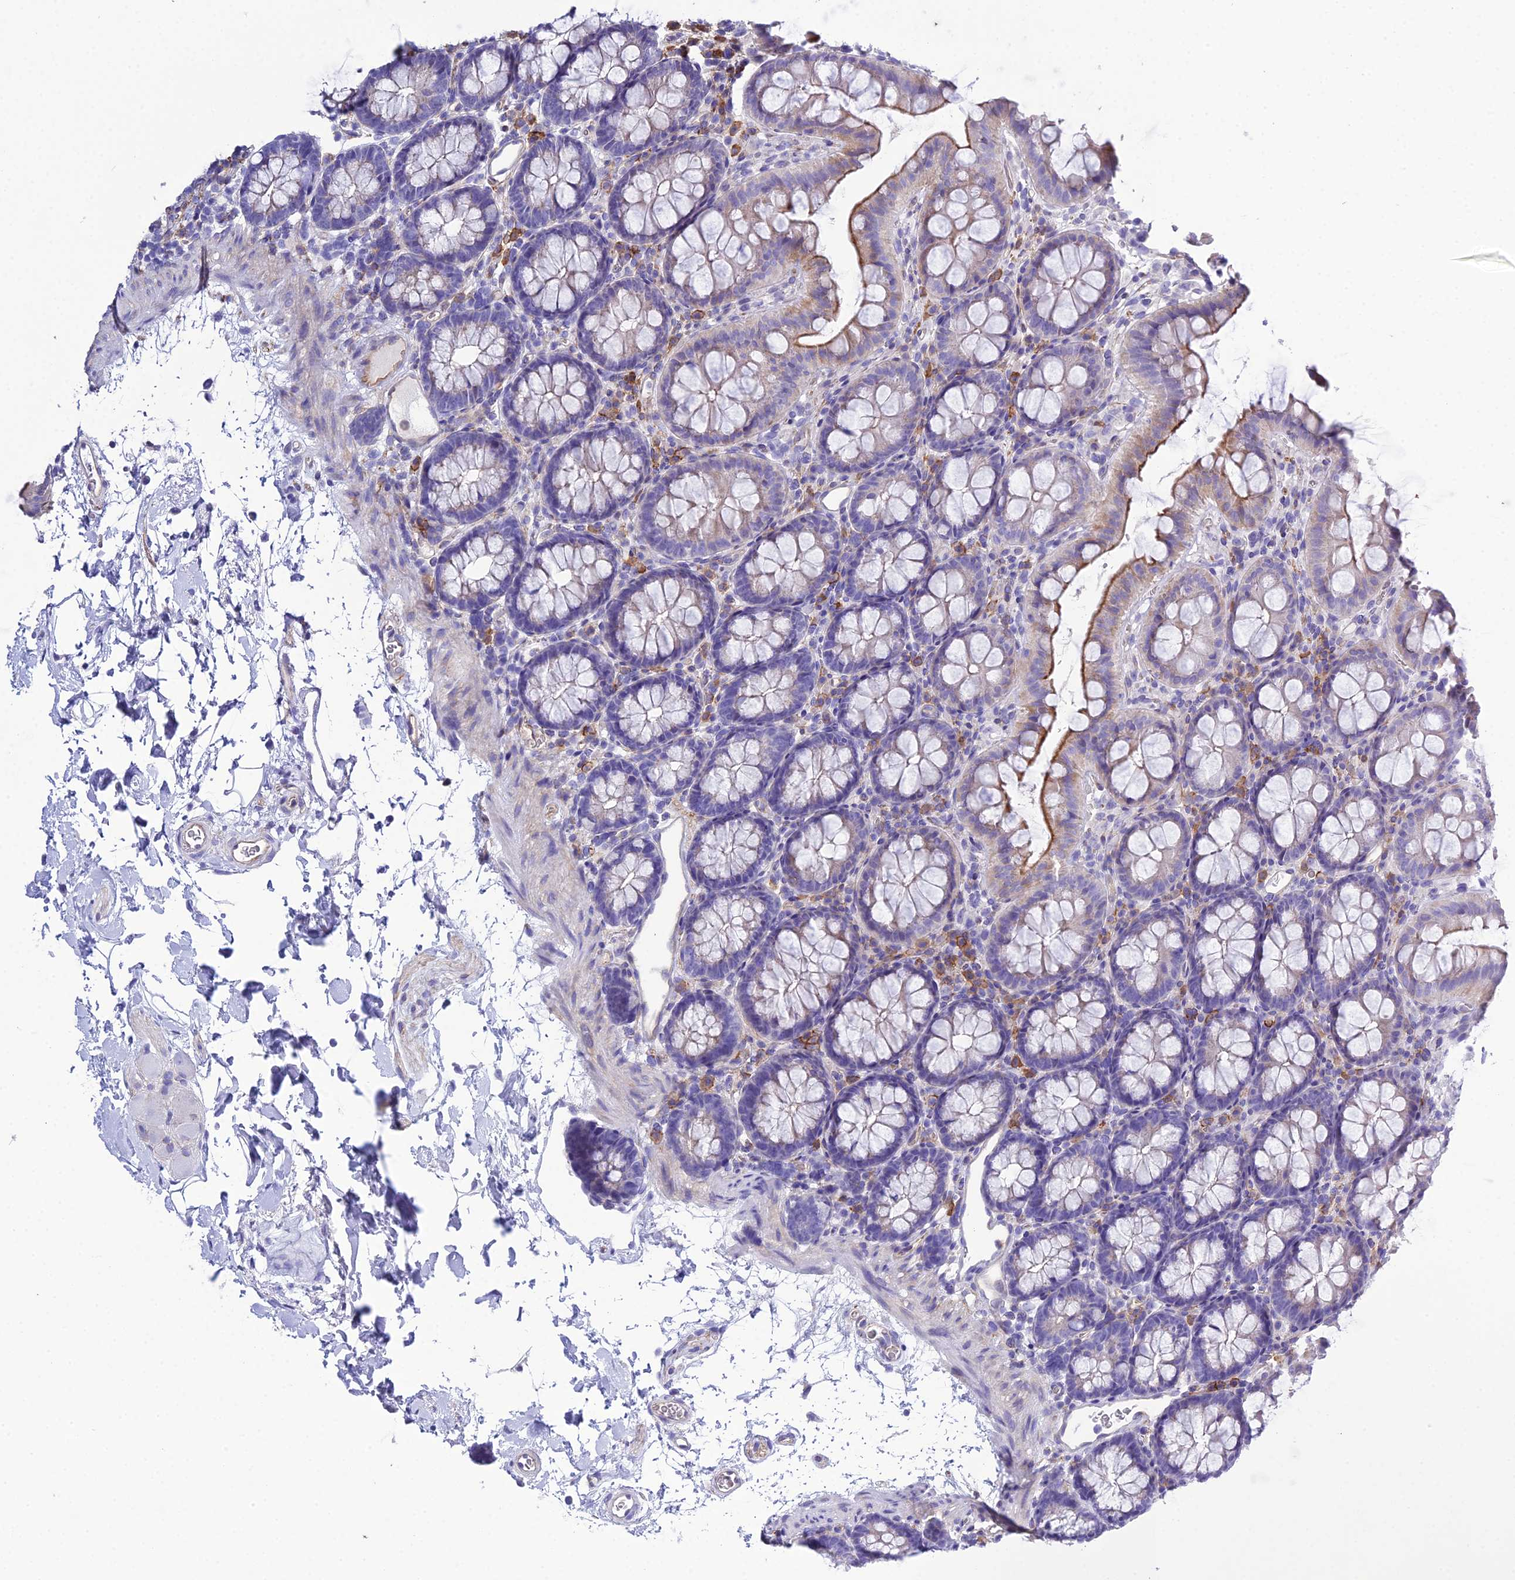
{"staining": {"intensity": "weak", "quantity": ">75%", "location": "cytoplasmic/membranous"}, "tissue": "colon", "cell_type": "Endothelial cells", "image_type": "normal", "snomed": [{"axis": "morphology", "description": "Normal tissue, NOS"}, {"axis": "topography", "description": "Colon"}], "caption": "A high-resolution histopathology image shows immunohistochemistry staining of normal colon, which exhibits weak cytoplasmic/membranous staining in about >75% of endothelial cells. (DAB (3,3'-diaminobenzidine) IHC, brown staining for protein, blue staining for nuclei).", "gene": "OR1Q1", "patient": {"sex": "male", "age": 75}}